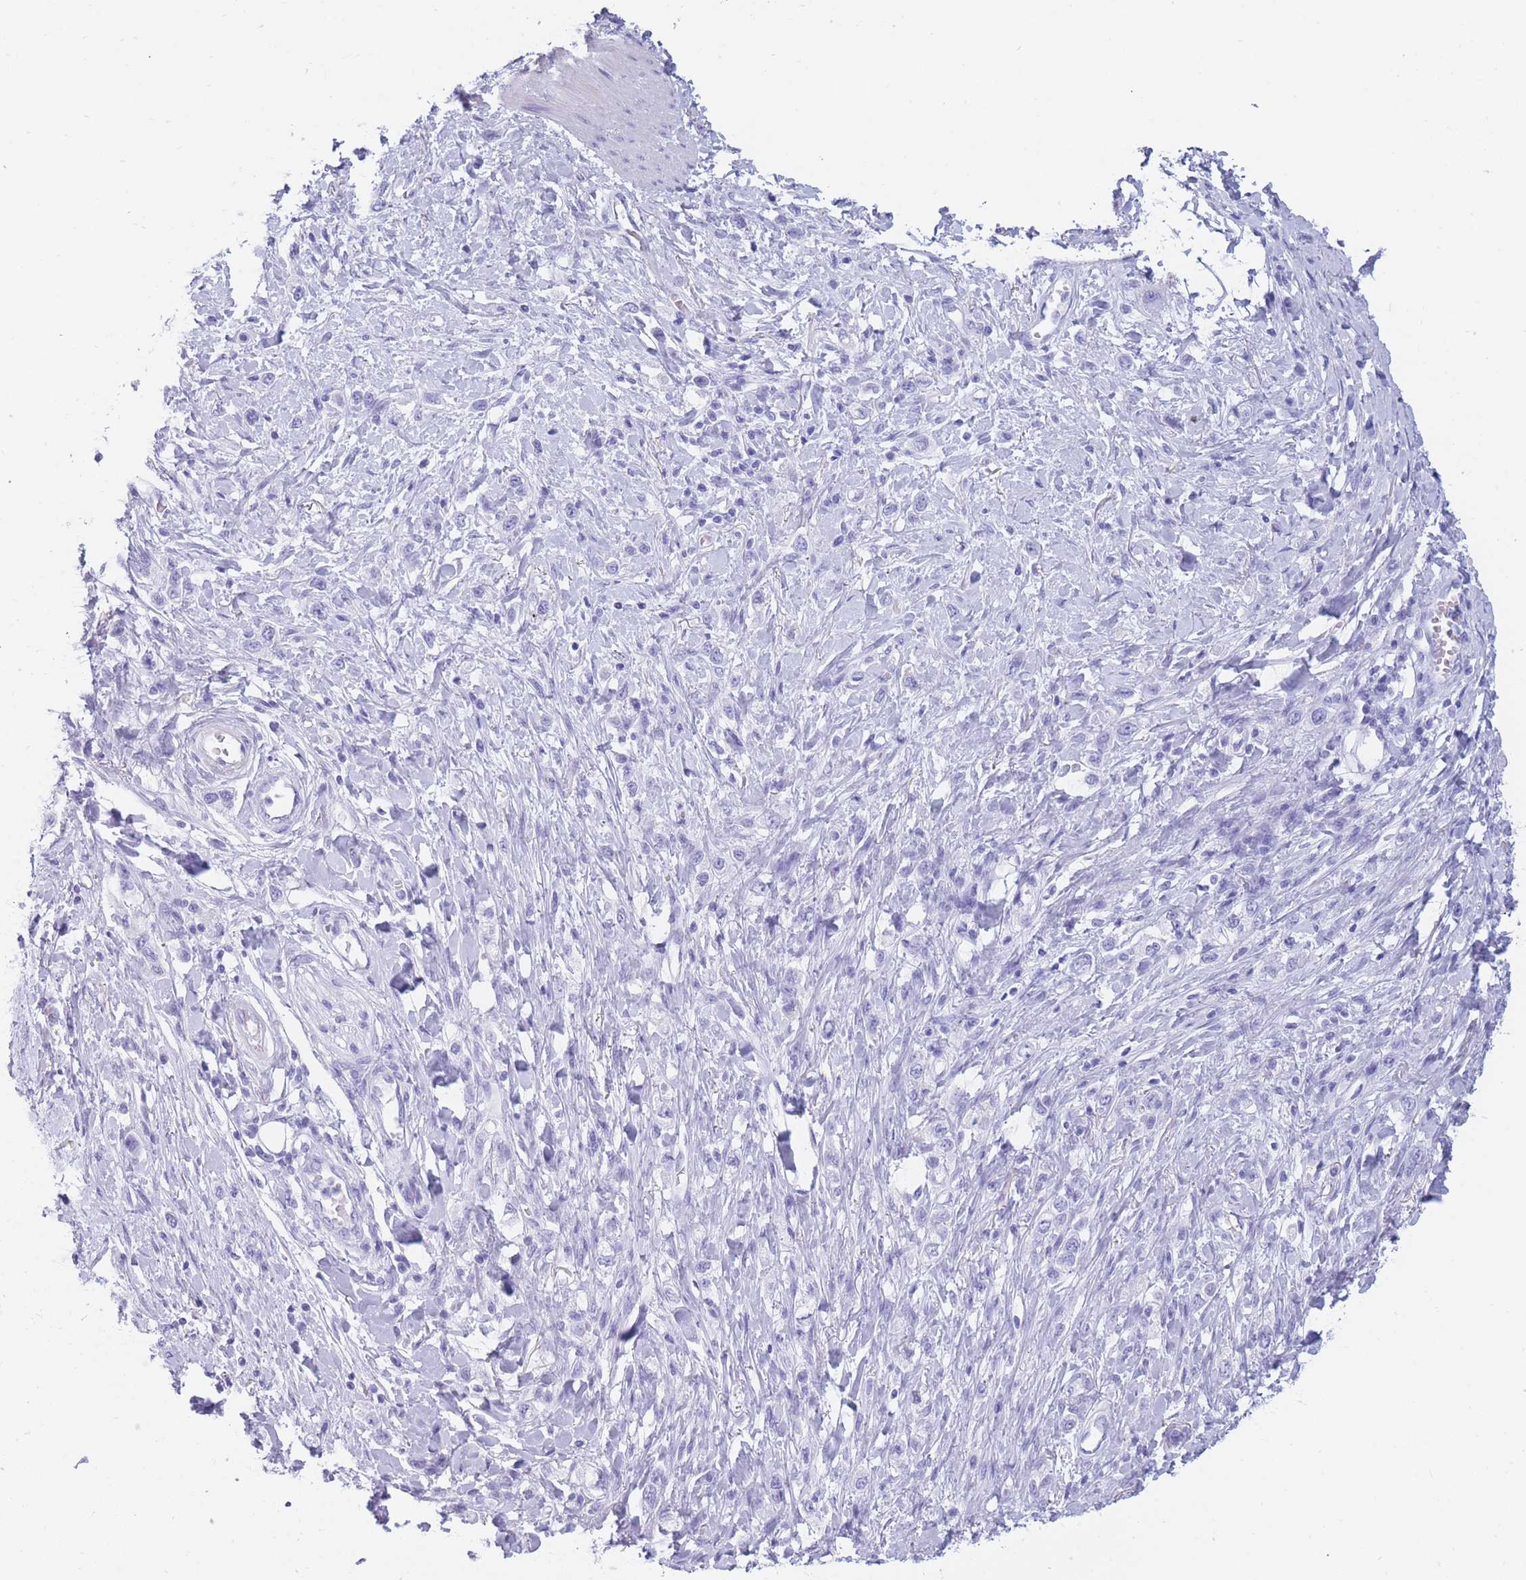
{"staining": {"intensity": "negative", "quantity": "none", "location": "none"}, "tissue": "stomach cancer", "cell_type": "Tumor cells", "image_type": "cancer", "snomed": [{"axis": "morphology", "description": "Adenocarcinoma, NOS"}, {"axis": "topography", "description": "Stomach"}], "caption": "Immunohistochemistry image of neoplastic tissue: stomach cancer (adenocarcinoma) stained with DAB (3,3'-diaminobenzidine) exhibits no significant protein expression in tumor cells. (DAB (3,3'-diaminobenzidine) immunohistochemistry (IHC) with hematoxylin counter stain).", "gene": "TNFSF11", "patient": {"sex": "female", "age": 65}}